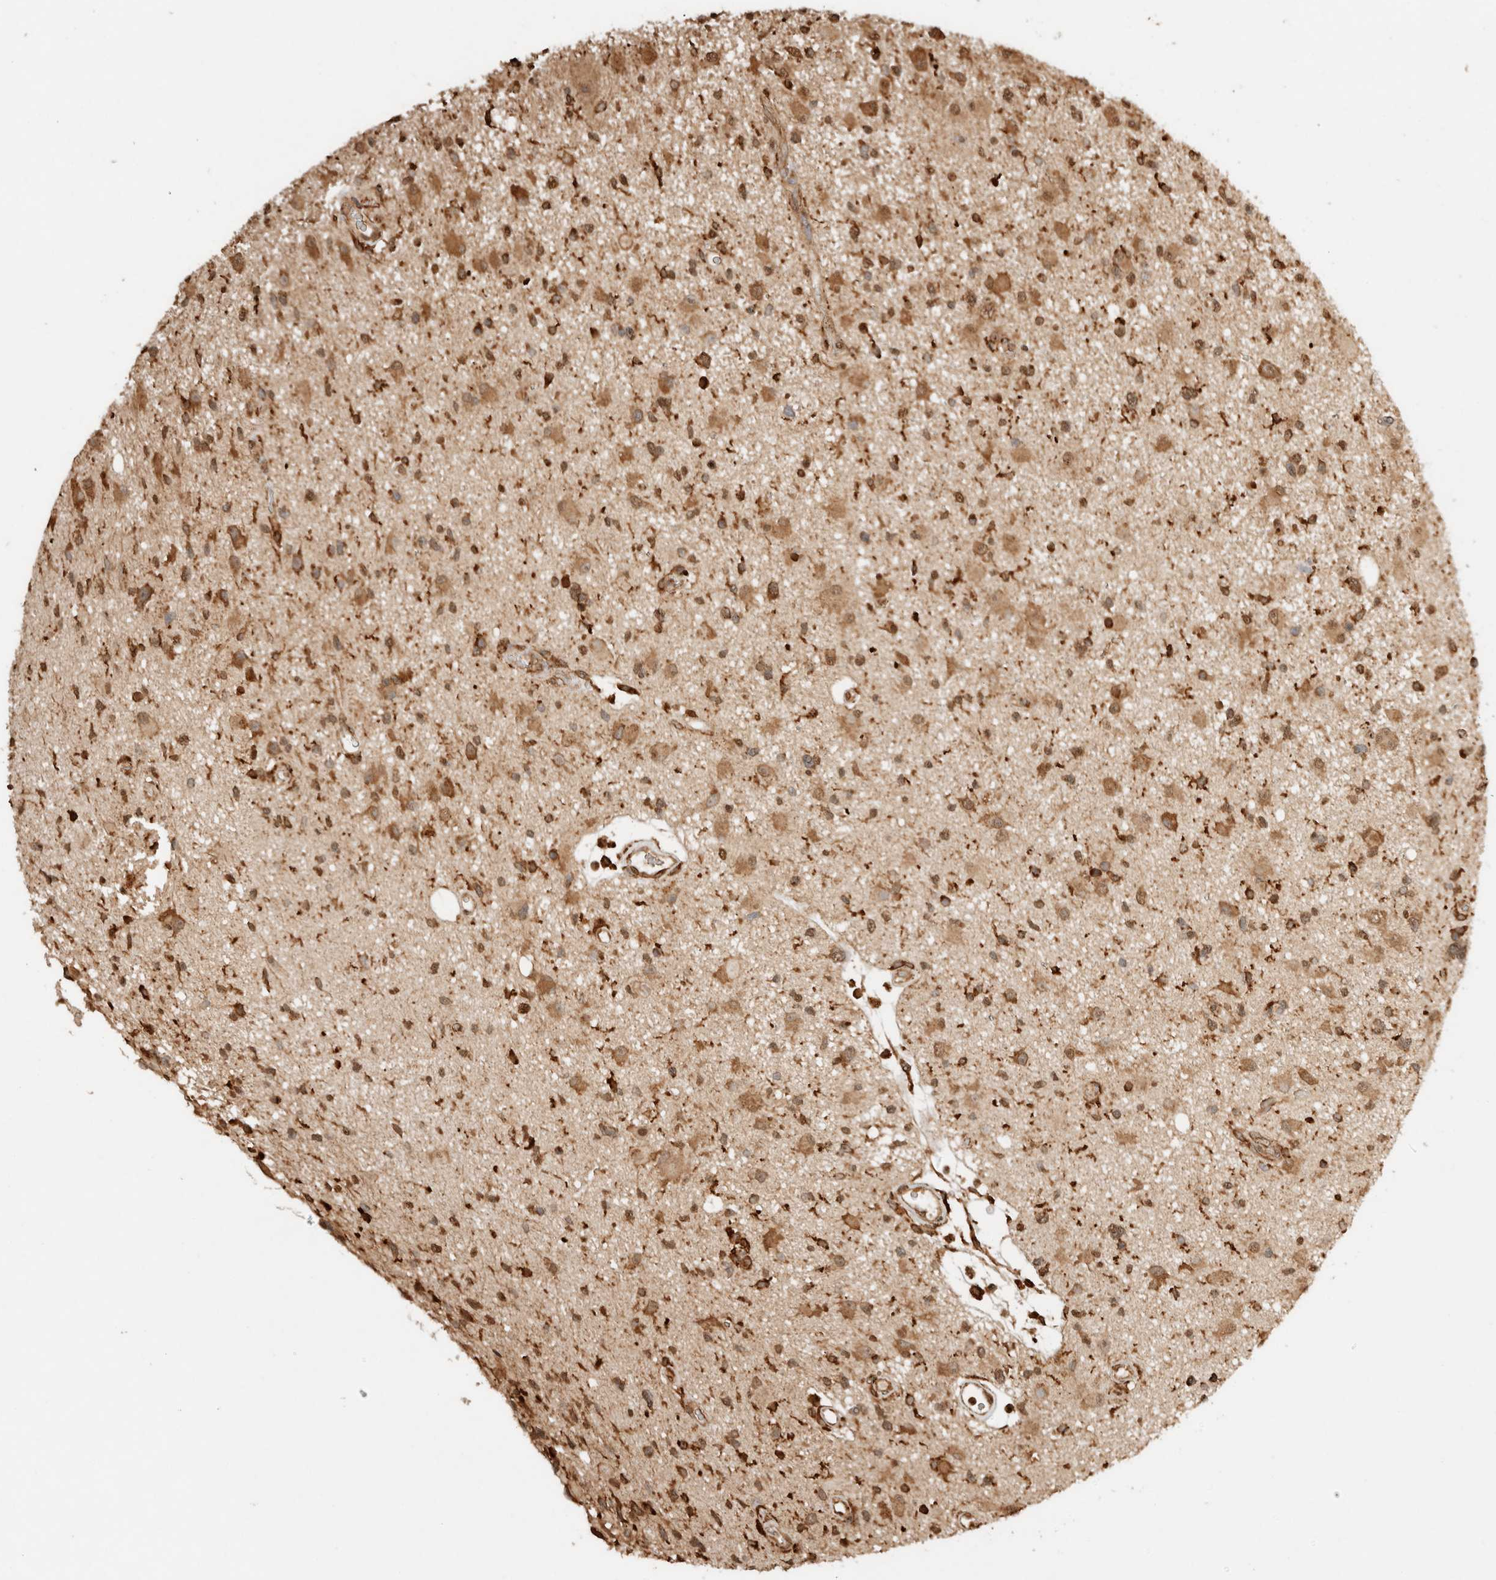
{"staining": {"intensity": "moderate", "quantity": ">75%", "location": "cytoplasmic/membranous"}, "tissue": "glioma", "cell_type": "Tumor cells", "image_type": "cancer", "snomed": [{"axis": "morphology", "description": "Glioma, malignant, High grade"}, {"axis": "topography", "description": "Brain"}], "caption": "High-grade glioma (malignant) was stained to show a protein in brown. There is medium levels of moderate cytoplasmic/membranous positivity in approximately >75% of tumor cells.", "gene": "ERAP1", "patient": {"sex": "male", "age": 33}}